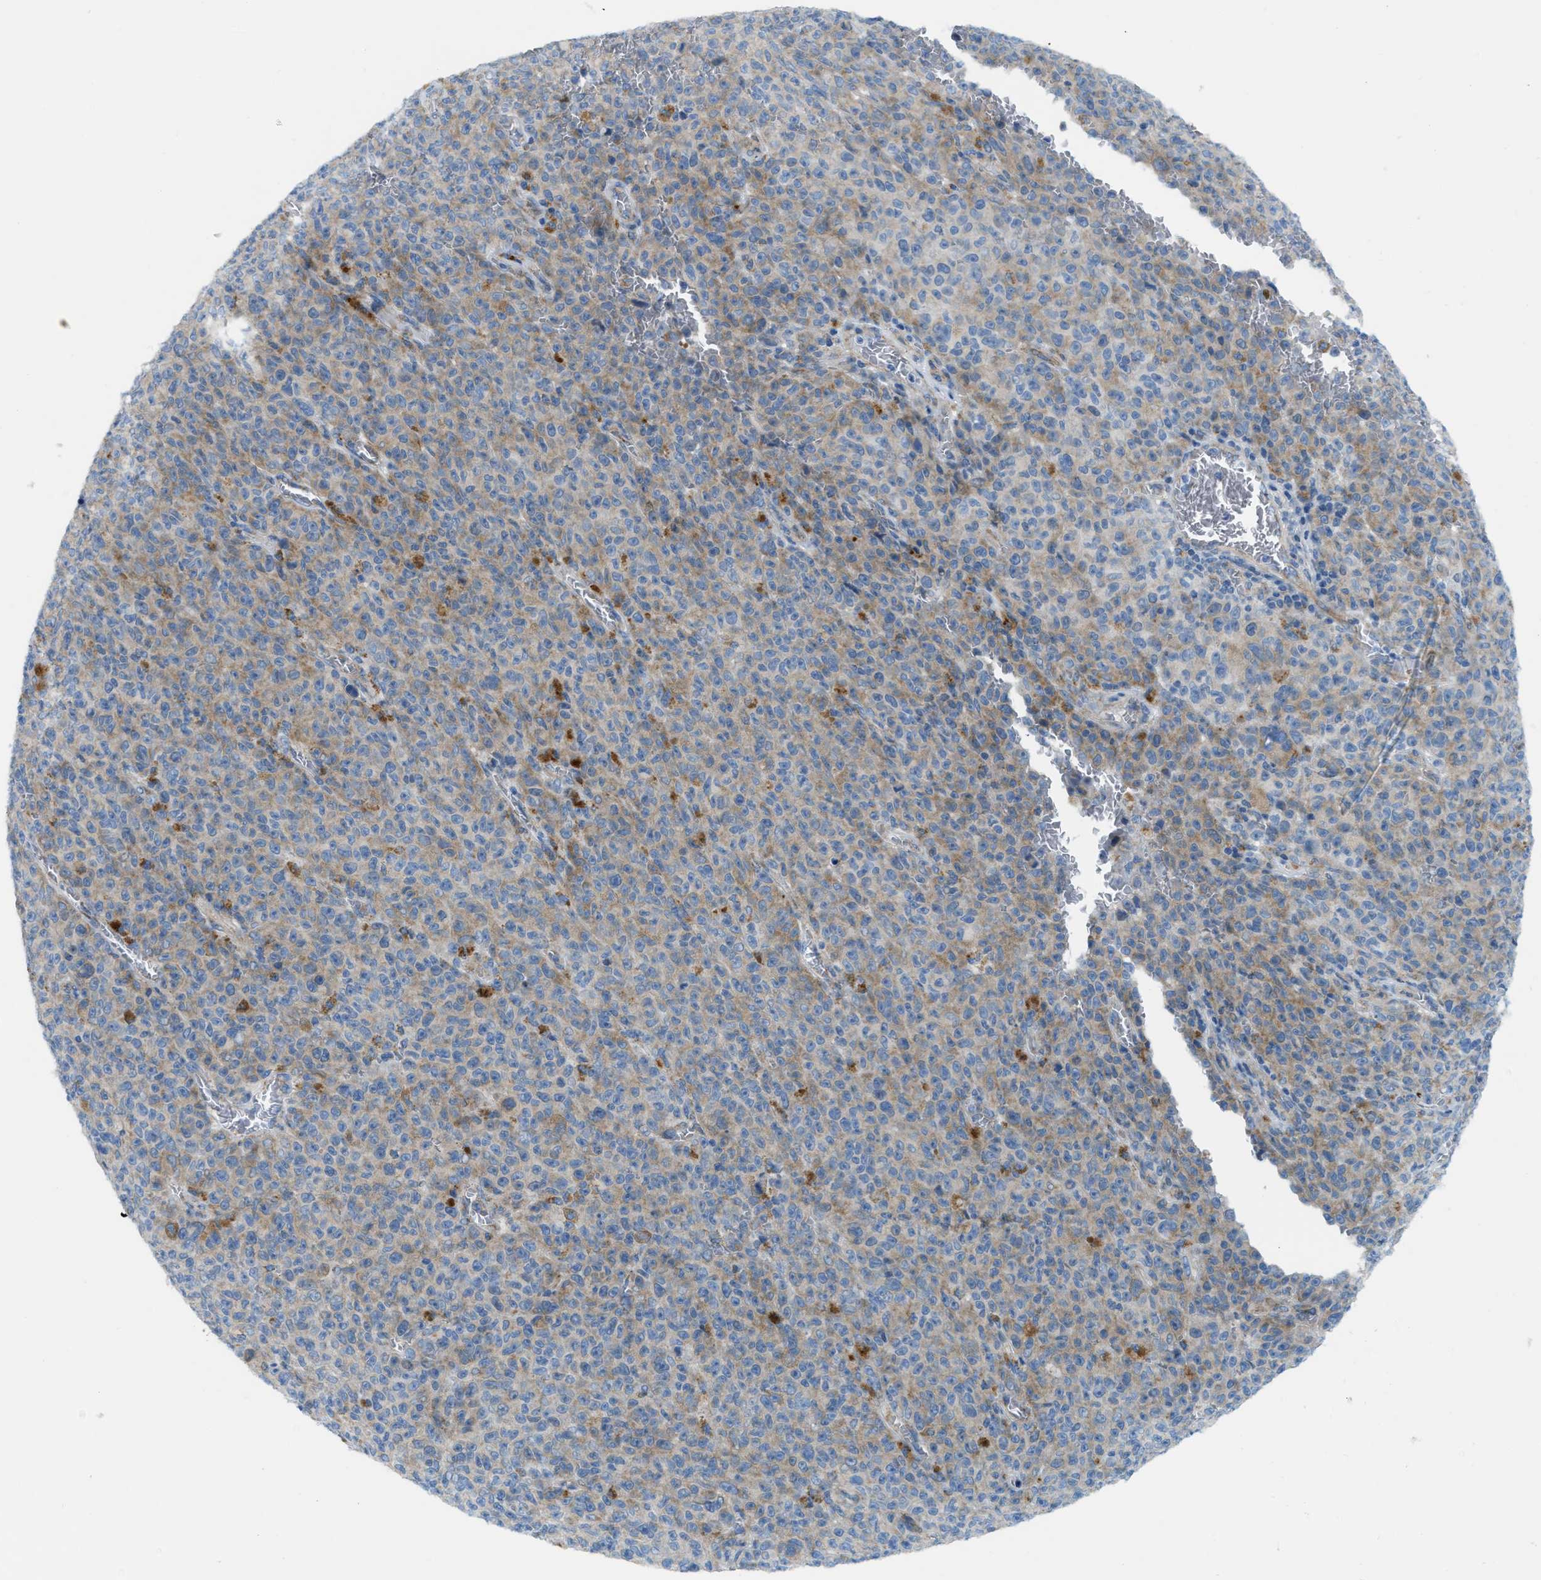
{"staining": {"intensity": "weak", "quantity": "25%-75%", "location": "cytoplasmic/membranous"}, "tissue": "melanoma", "cell_type": "Tumor cells", "image_type": "cancer", "snomed": [{"axis": "morphology", "description": "Malignant melanoma, NOS"}, {"axis": "topography", "description": "Skin"}], "caption": "Tumor cells reveal weak cytoplasmic/membranous expression in about 25%-75% of cells in malignant melanoma. (DAB IHC with brightfield microscopy, high magnification).", "gene": "JADE1", "patient": {"sex": "female", "age": 82}}